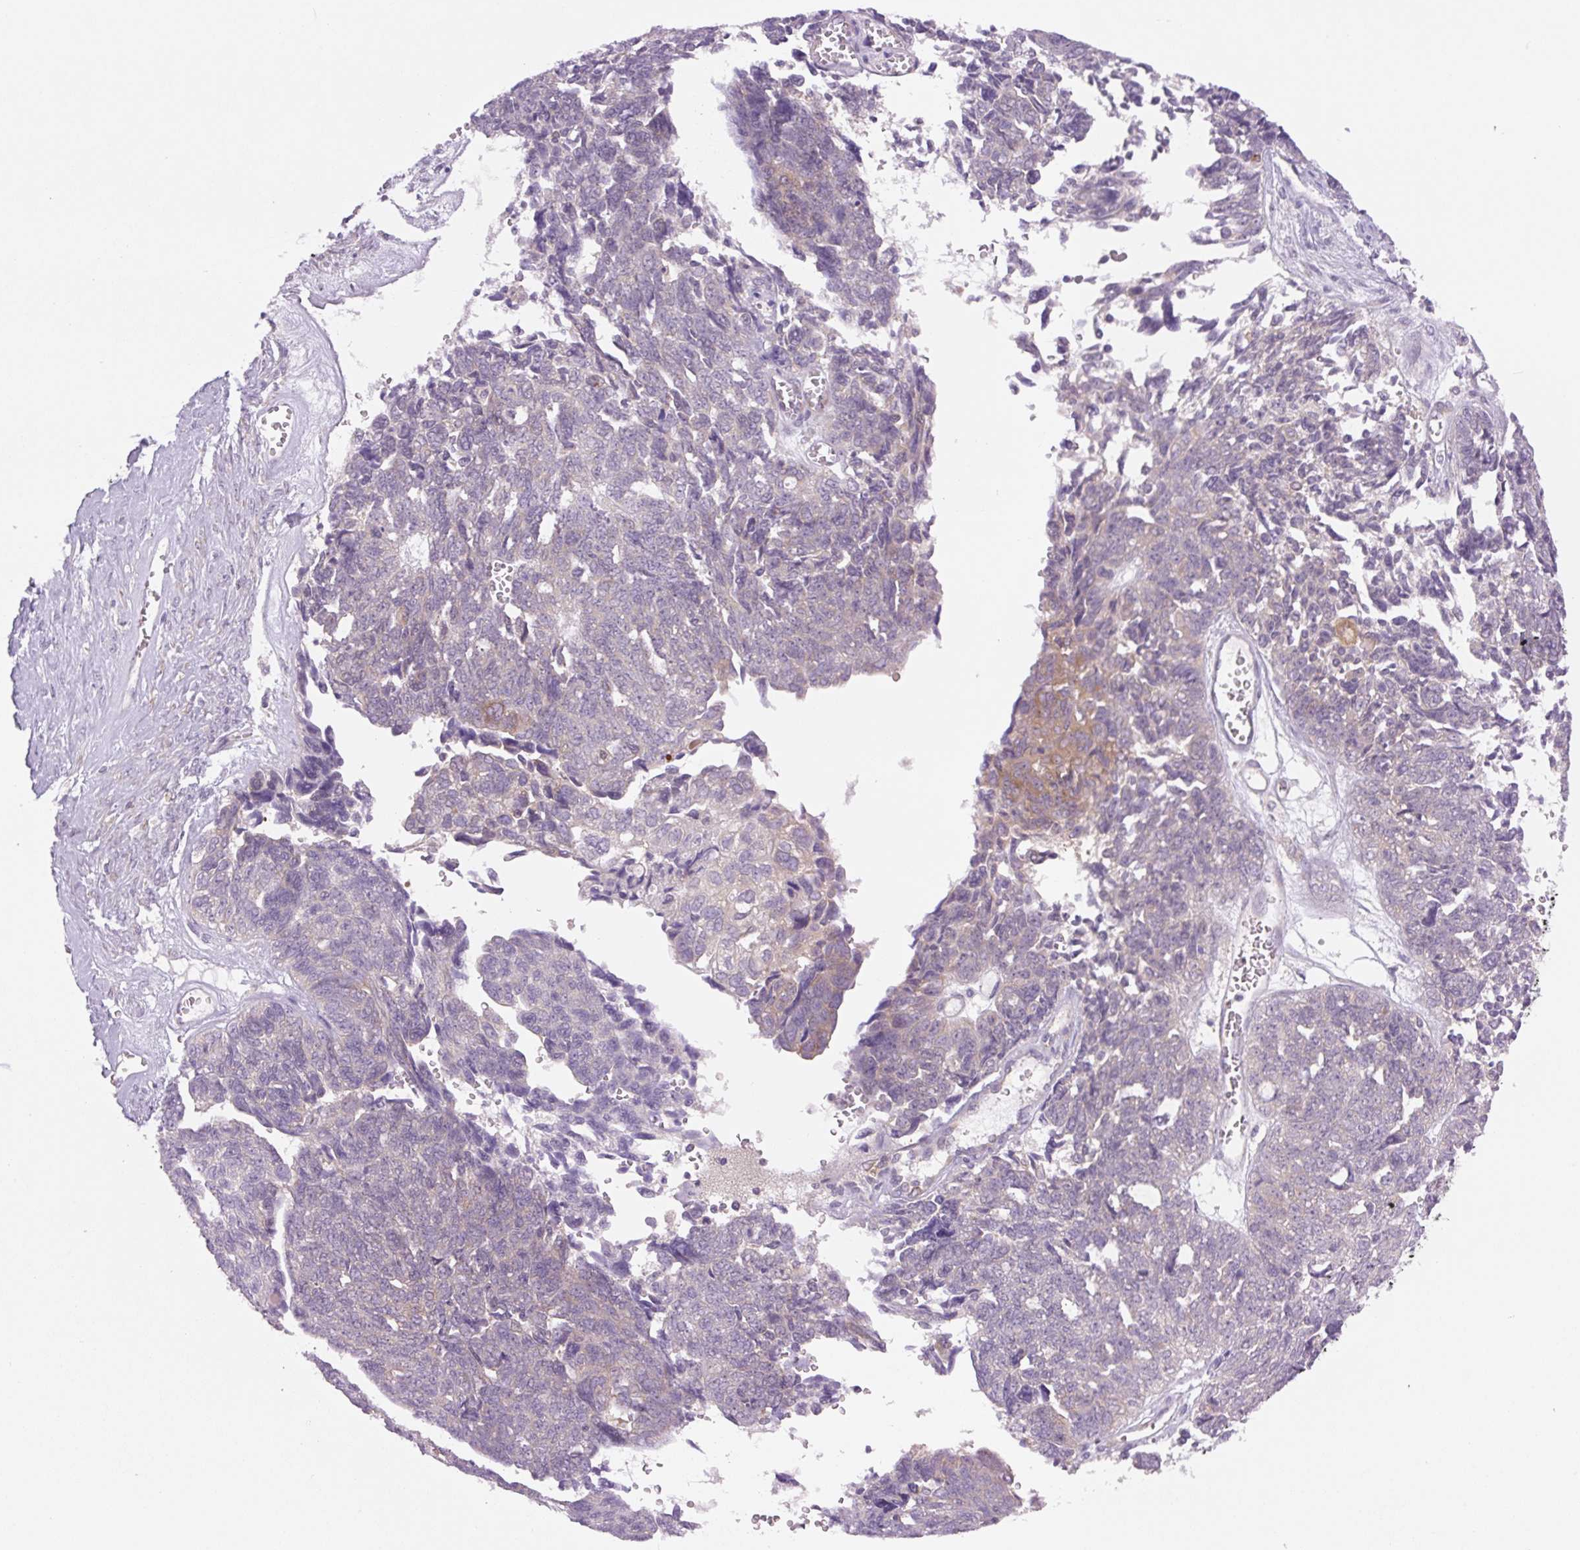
{"staining": {"intensity": "weak", "quantity": "<25%", "location": "cytoplasmic/membranous"}, "tissue": "ovarian cancer", "cell_type": "Tumor cells", "image_type": "cancer", "snomed": [{"axis": "morphology", "description": "Cystadenocarcinoma, serous, NOS"}, {"axis": "topography", "description": "Ovary"}], "caption": "Tumor cells are negative for brown protein staining in serous cystadenocarcinoma (ovarian).", "gene": "MINK1", "patient": {"sex": "female", "age": 79}}